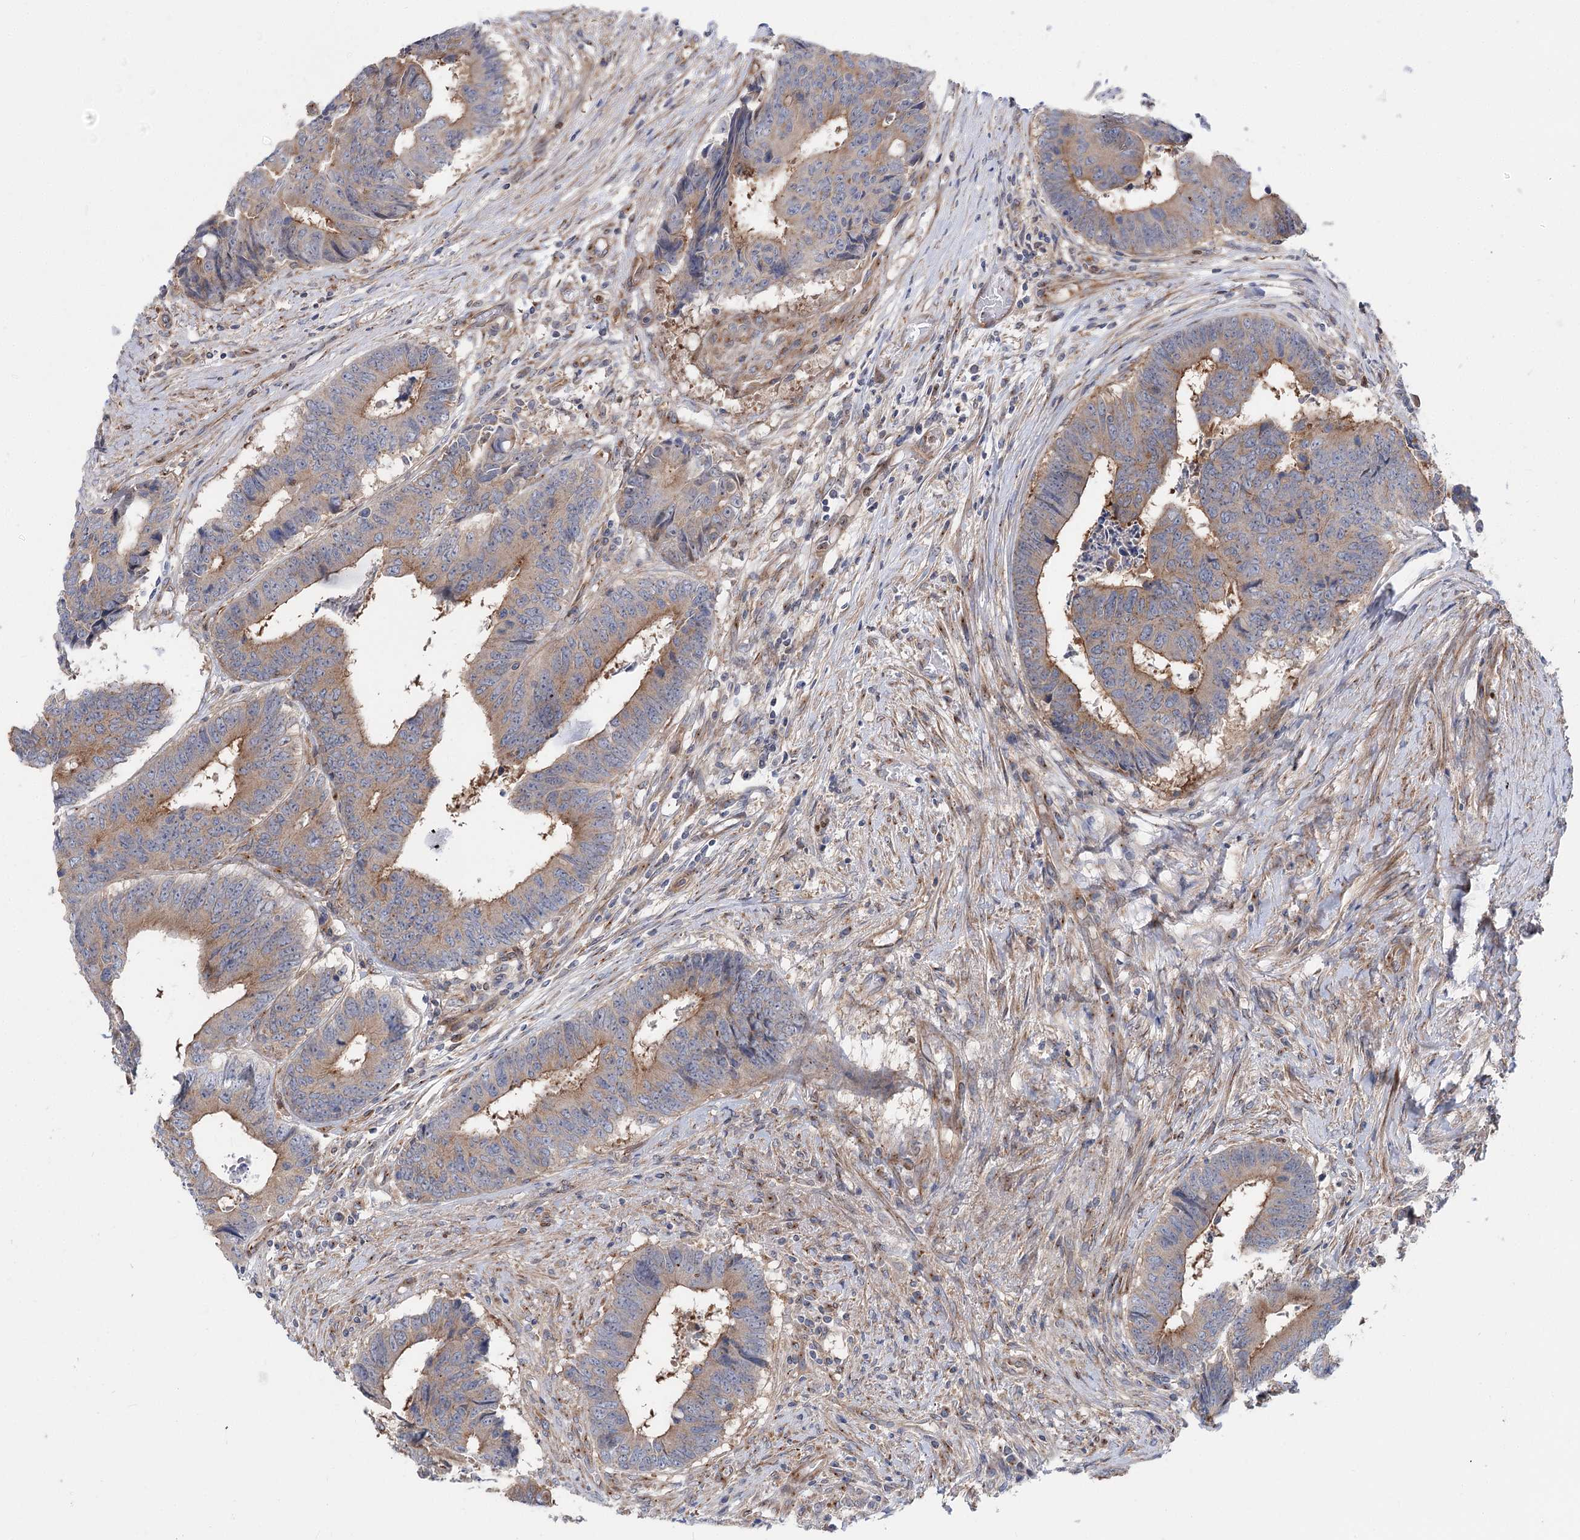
{"staining": {"intensity": "moderate", "quantity": "25%-75%", "location": "cytoplasmic/membranous"}, "tissue": "colorectal cancer", "cell_type": "Tumor cells", "image_type": "cancer", "snomed": [{"axis": "morphology", "description": "Adenocarcinoma, NOS"}, {"axis": "topography", "description": "Rectum"}], "caption": "This photomicrograph shows IHC staining of colorectal adenocarcinoma, with medium moderate cytoplasmic/membranous expression in about 25%-75% of tumor cells.", "gene": "SCN11A", "patient": {"sex": "male", "age": 84}}